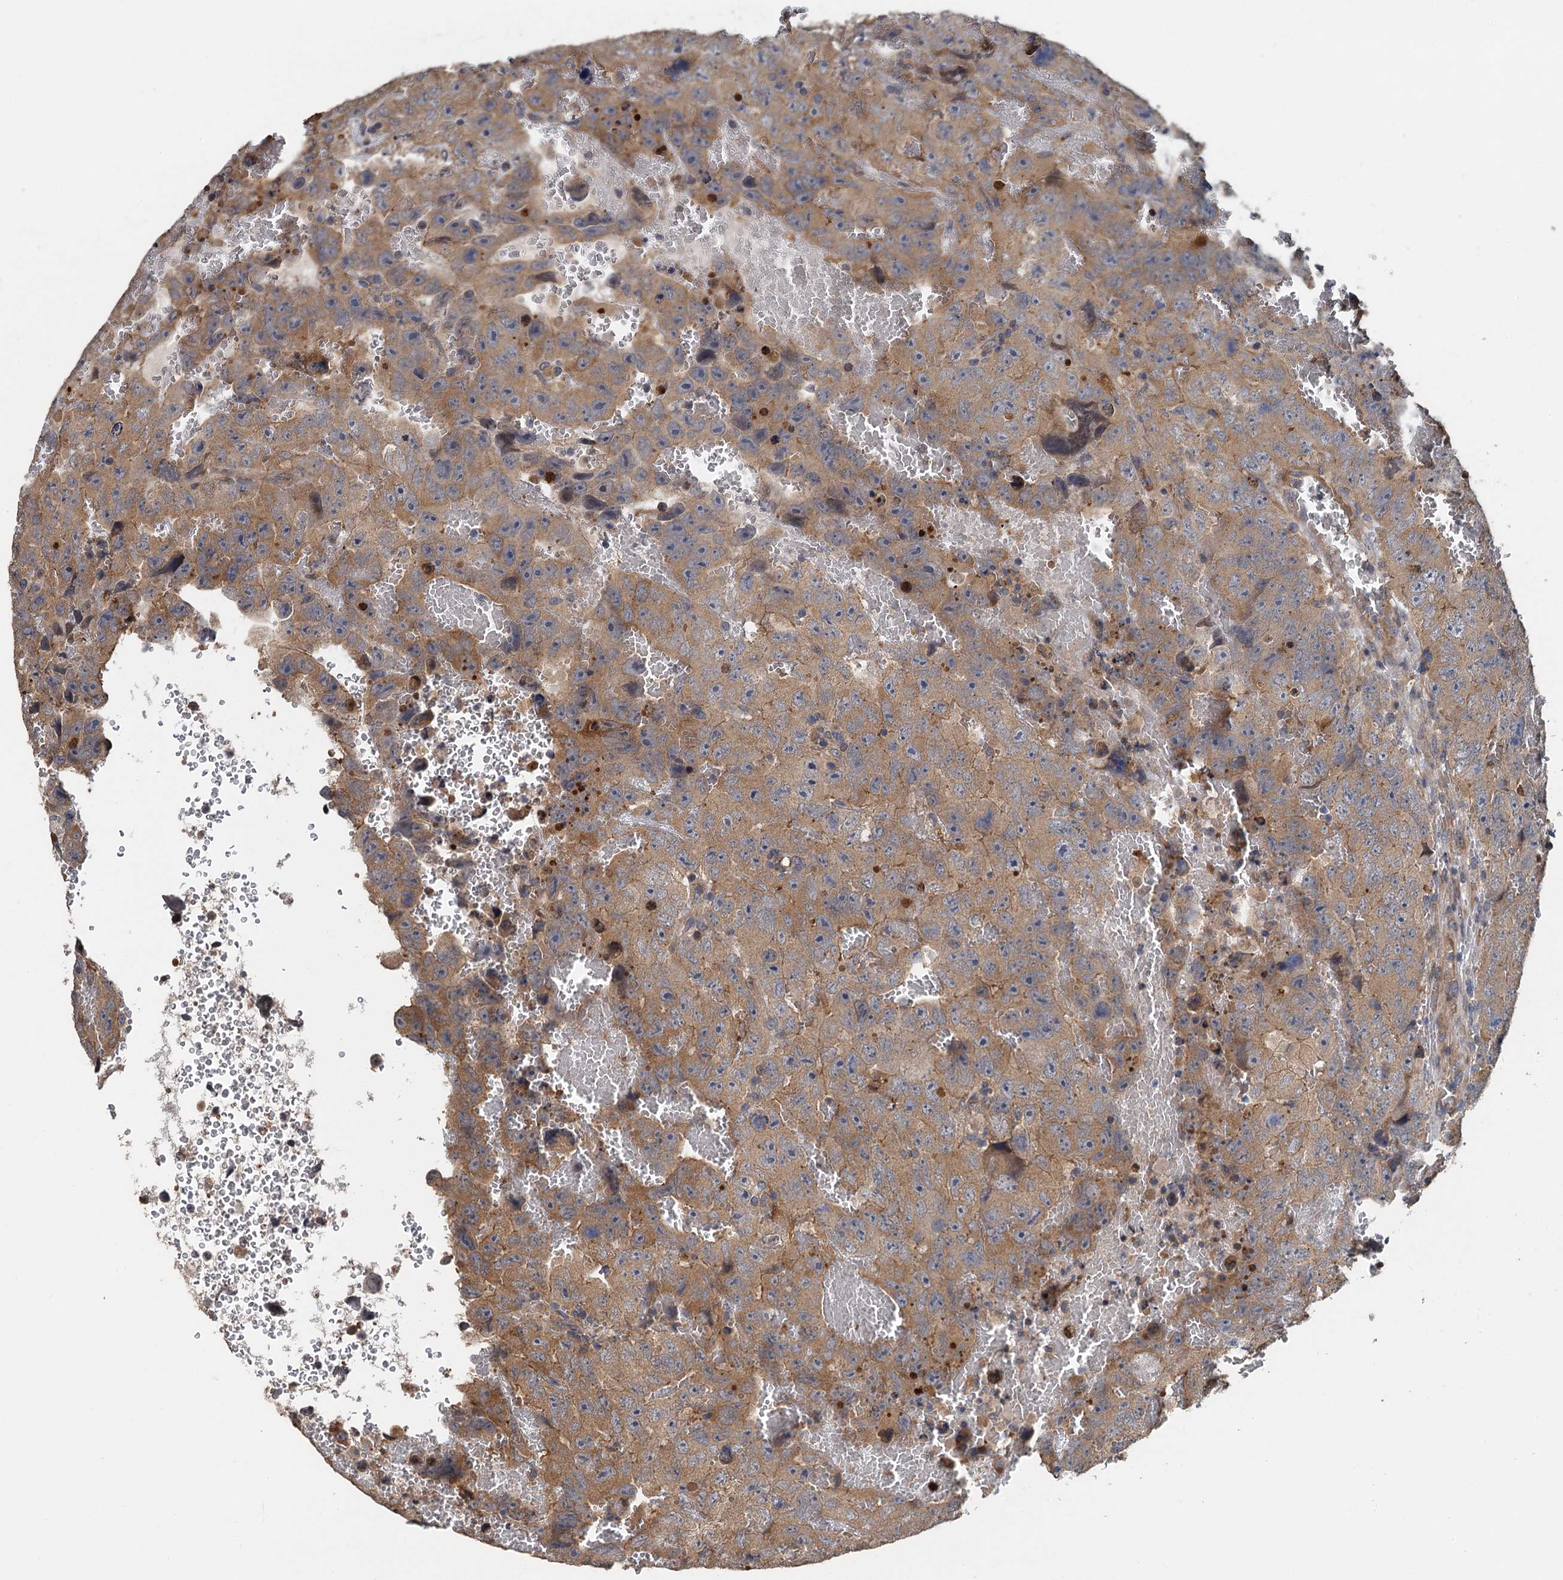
{"staining": {"intensity": "moderate", "quantity": ">75%", "location": "cytoplasmic/membranous"}, "tissue": "testis cancer", "cell_type": "Tumor cells", "image_type": "cancer", "snomed": [{"axis": "morphology", "description": "Carcinoma, Embryonal, NOS"}, {"axis": "topography", "description": "Testis"}], "caption": "Testis embryonal carcinoma stained with immunohistochemistry (IHC) exhibits moderate cytoplasmic/membranous expression in about >75% of tumor cells.", "gene": "MEAK7", "patient": {"sex": "male", "age": 45}}